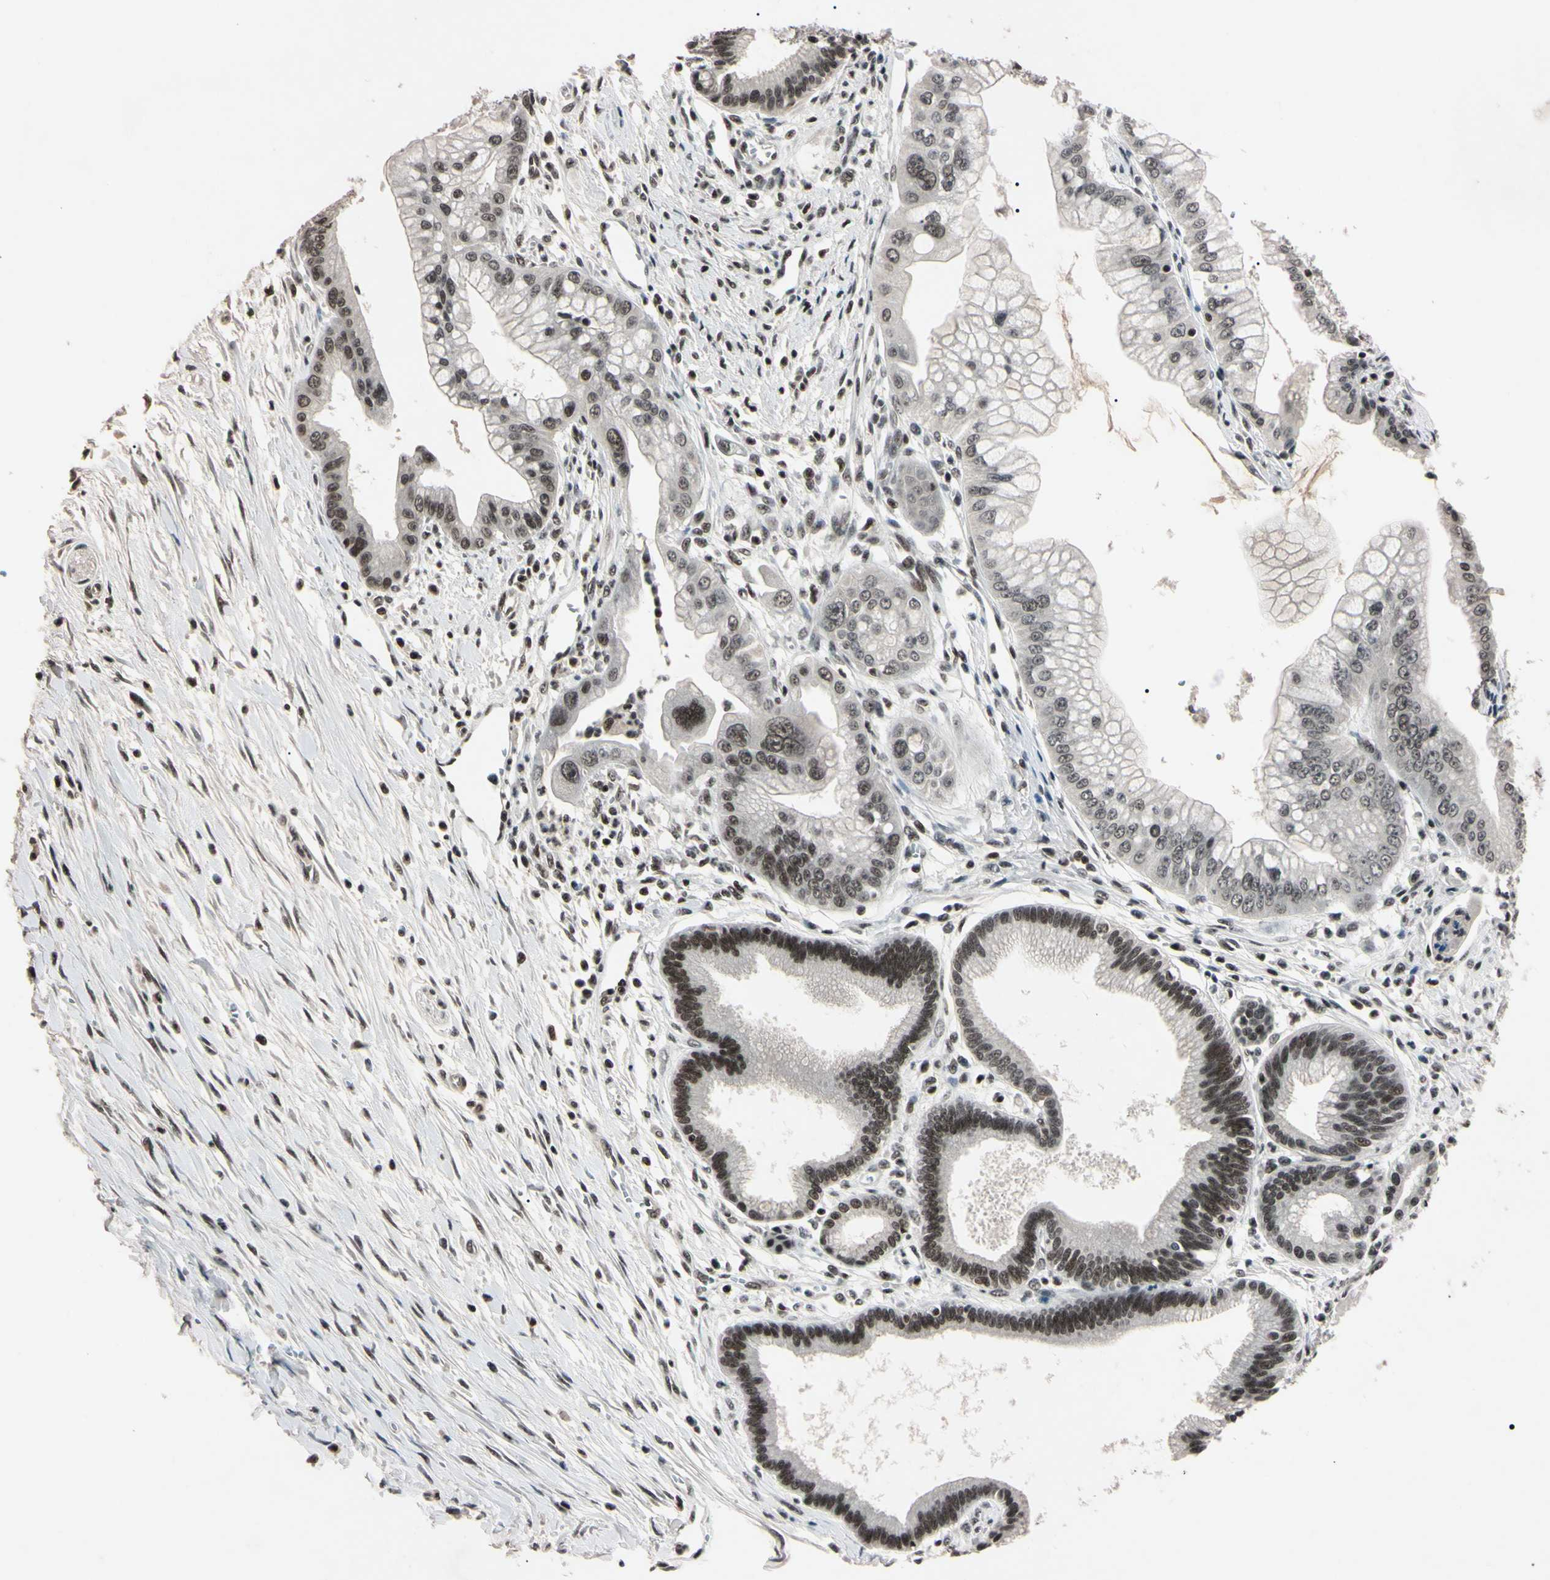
{"staining": {"intensity": "weak", "quantity": ">75%", "location": "nuclear"}, "tissue": "pancreatic cancer", "cell_type": "Tumor cells", "image_type": "cancer", "snomed": [{"axis": "morphology", "description": "Adenocarcinoma, NOS"}, {"axis": "topography", "description": "Pancreas"}], "caption": "Protein expression analysis of human pancreatic cancer (adenocarcinoma) reveals weak nuclear staining in about >75% of tumor cells.", "gene": "YY1", "patient": {"sex": "male", "age": 59}}